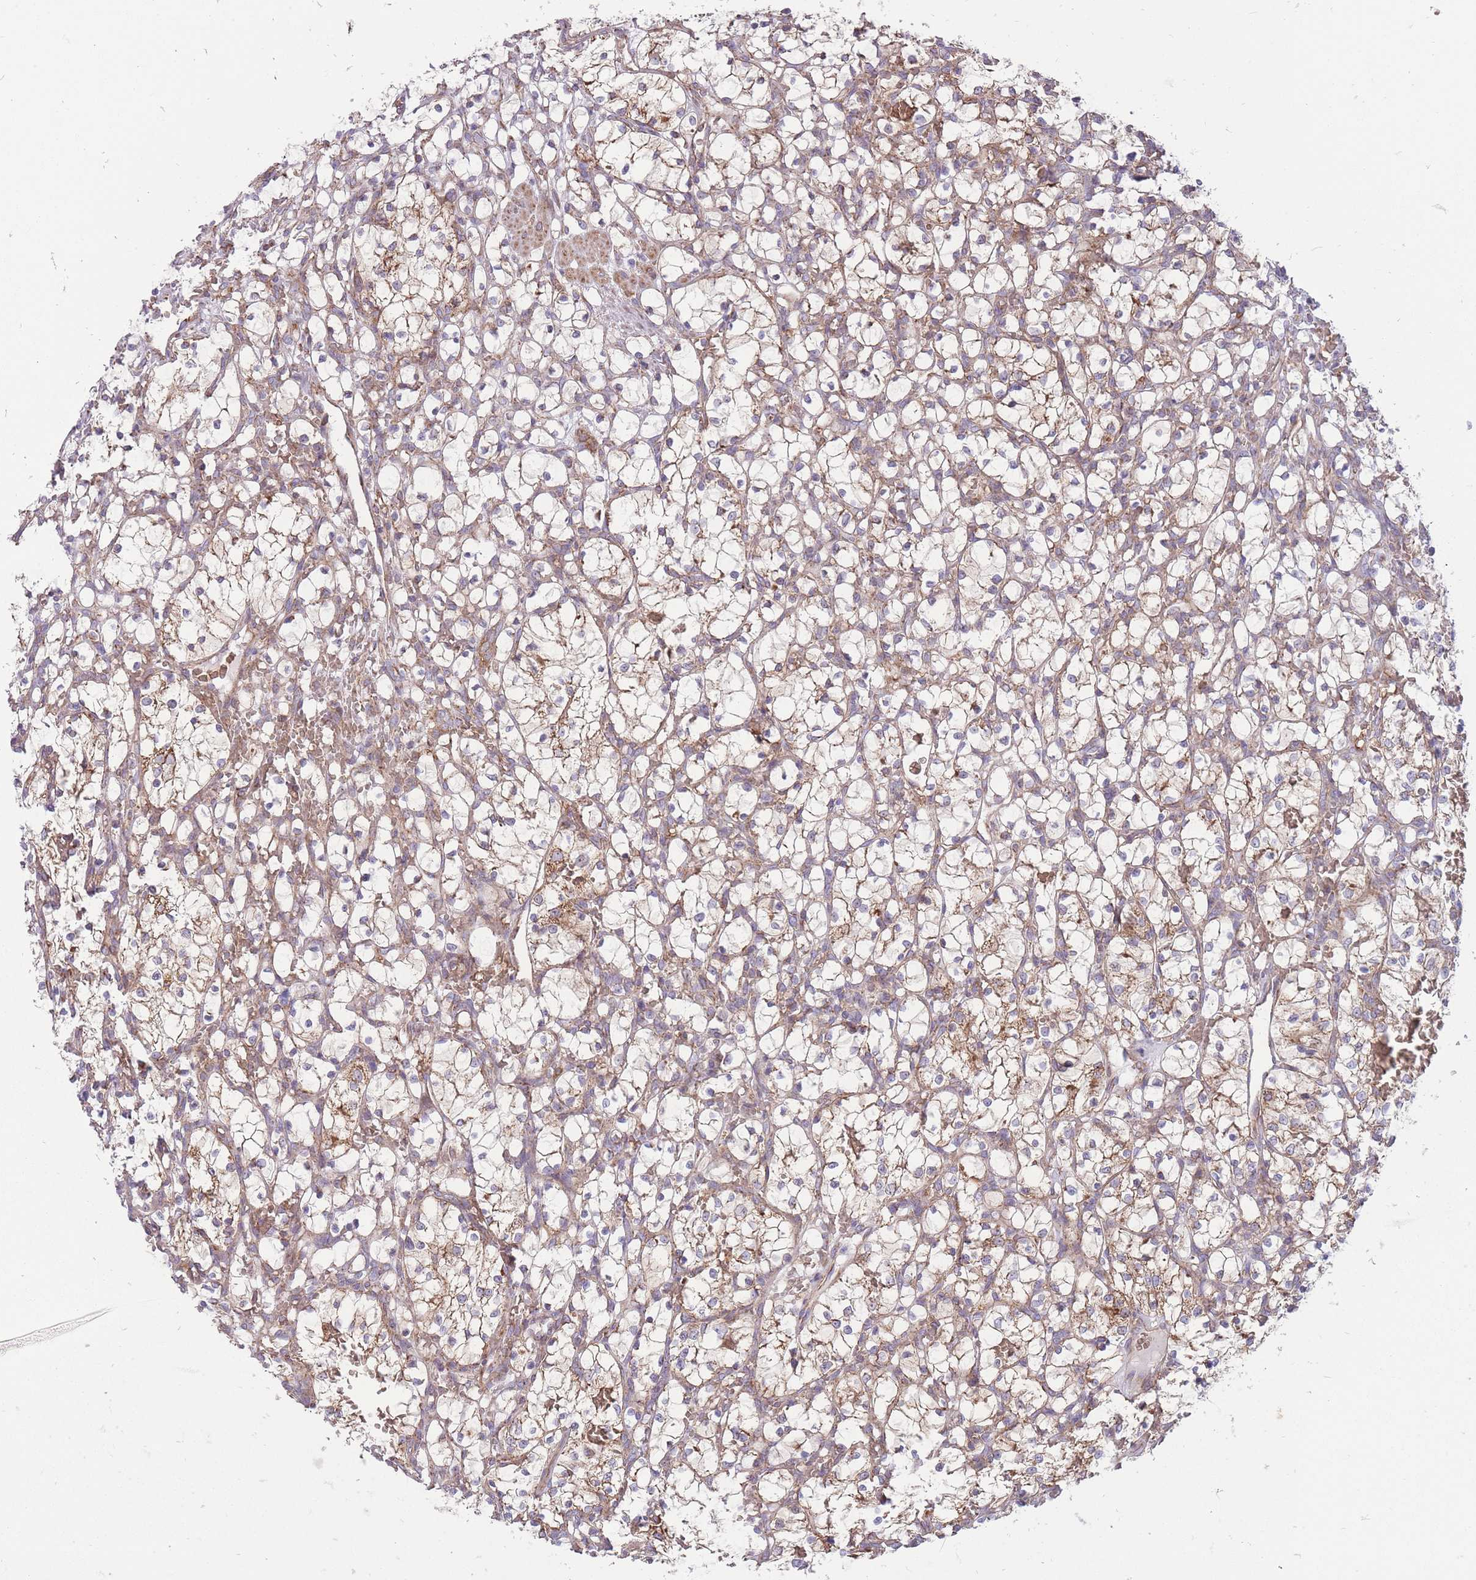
{"staining": {"intensity": "moderate", "quantity": "25%-75%", "location": "cytoplasmic/membranous"}, "tissue": "renal cancer", "cell_type": "Tumor cells", "image_type": "cancer", "snomed": [{"axis": "morphology", "description": "Adenocarcinoma, NOS"}, {"axis": "topography", "description": "Kidney"}], "caption": "Moderate cytoplasmic/membranous staining for a protein is appreciated in approximately 25%-75% of tumor cells of renal cancer (adenocarcinoma) using IHC.", "gene": "ANKRD10", "patient": {"sex": "female", "age": 69}}